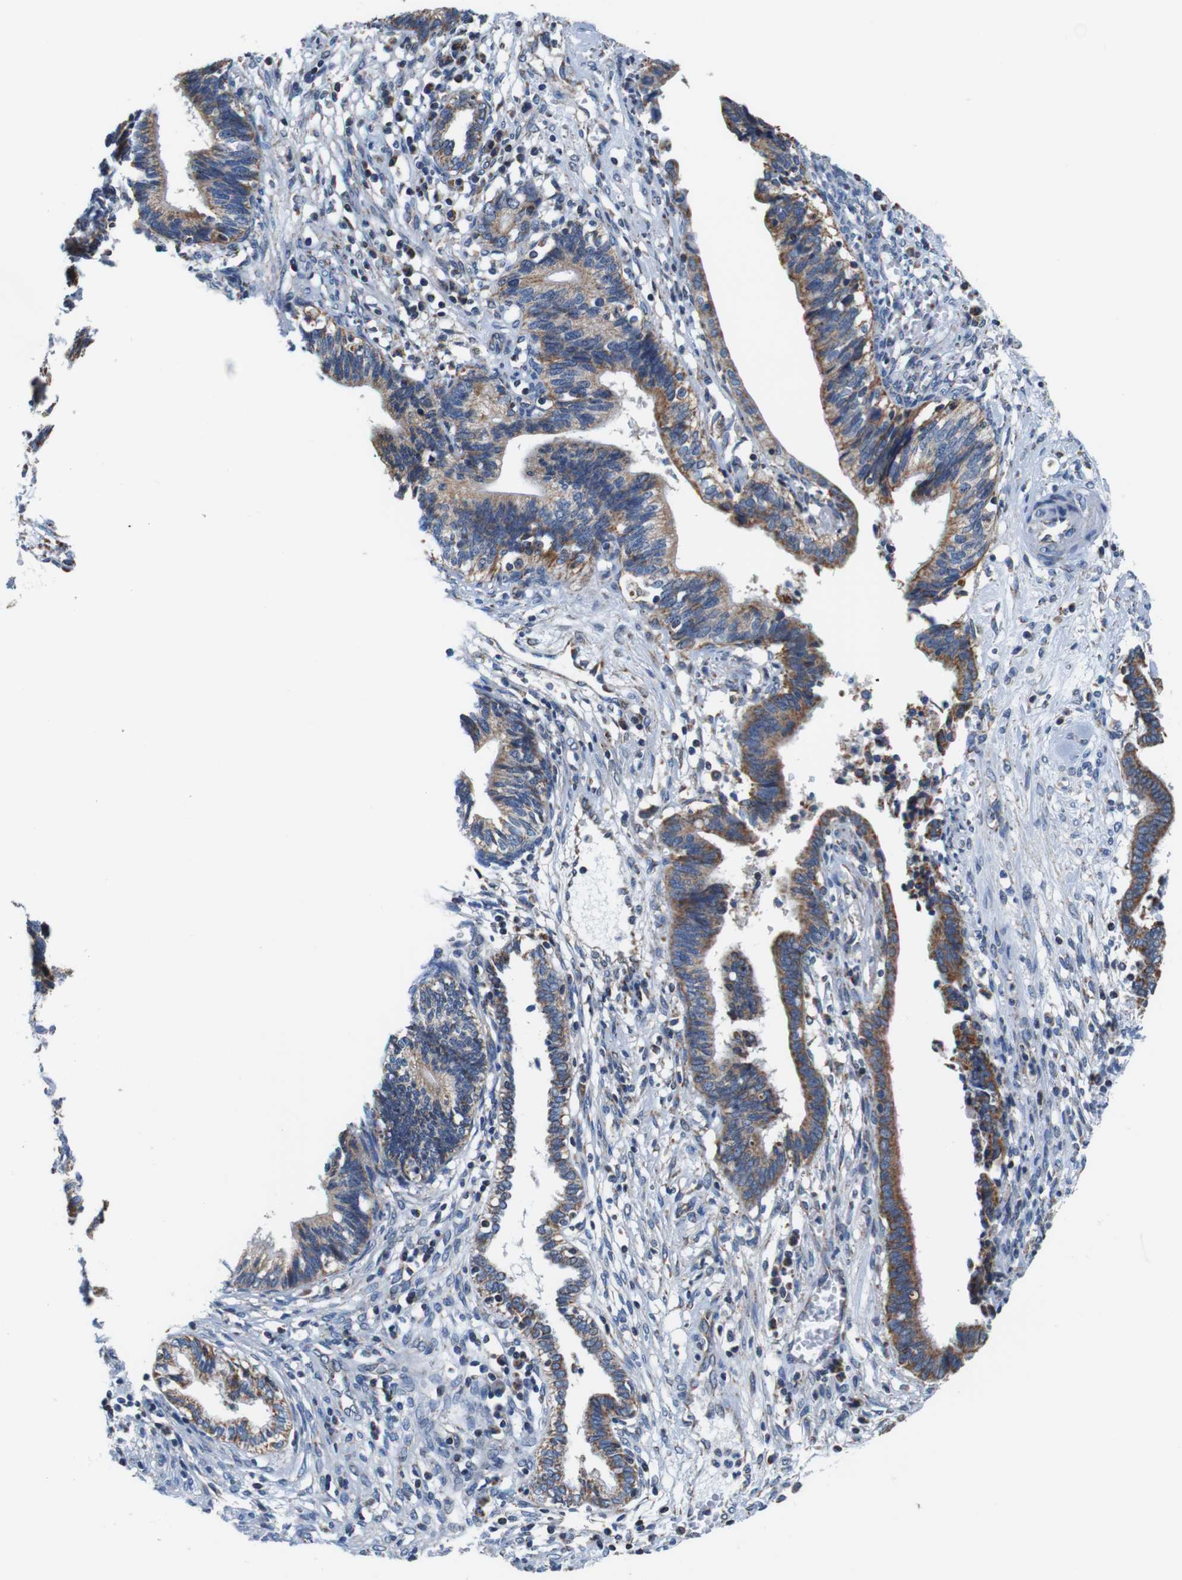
{"staining": {"intensity": "moderate", "quantity": ">75%", "location": "cytoplasmic/membranous"}, "tissue": "cervical cancer", "cell_type": "Tumor cells", "image_type": "cancer", "snomed": [{"axis": "morphology", "description": "Adenocarcinoma, NOS"}, {"axis": "topography", "description": "Cervix"}], "caption": "A photomicrograph of human adenocarcinoma (cervical) stained for a protein shows moderate cytoplasmic/membranous brown staining in tumor cells.", "gene": "LRP4", "patient": {"sex": "female", "age": 44}}